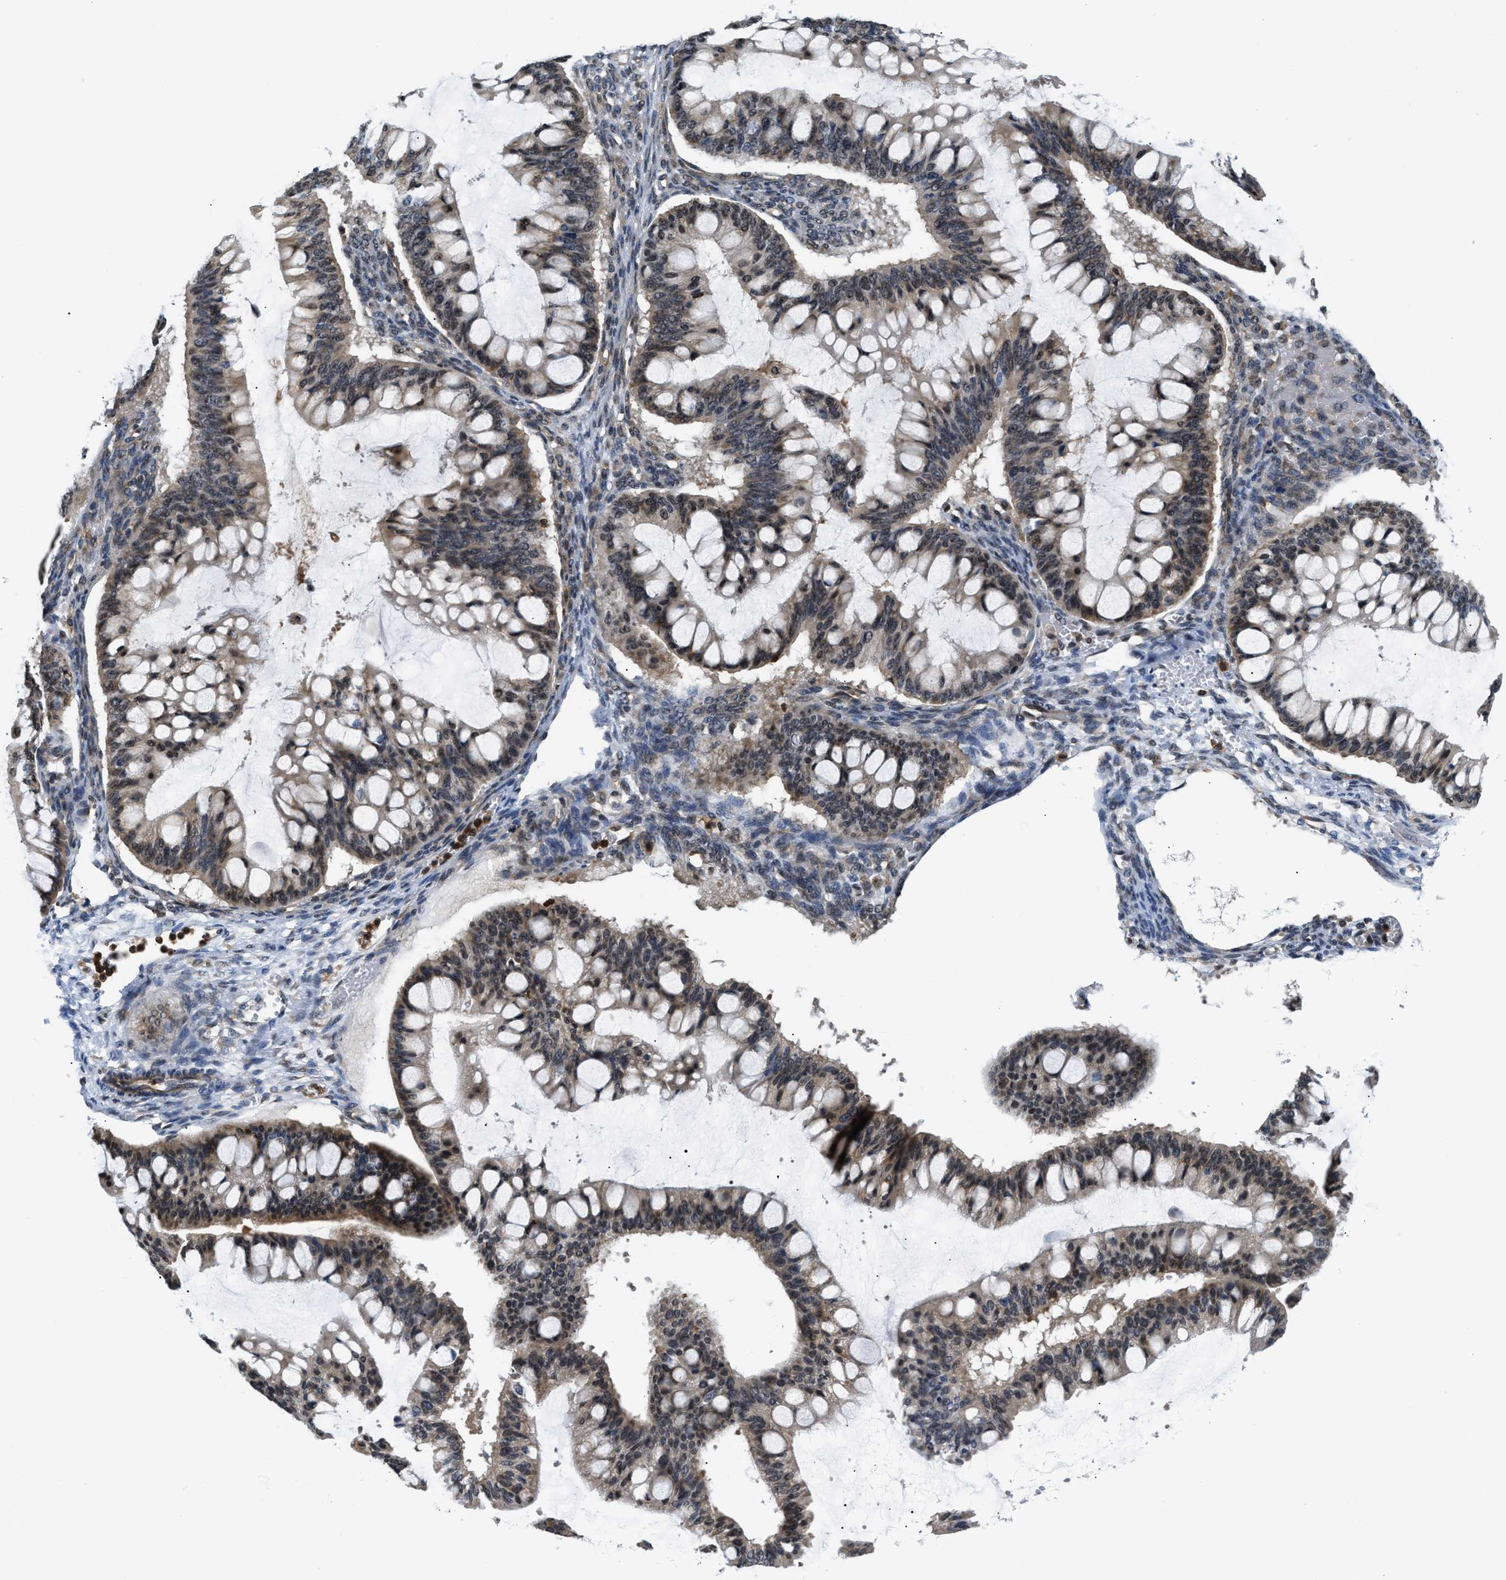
{"staining": {"intensity": "weak", "quantity": ">75%", "location": "cytoplasmic/membranous,nuclear"}, "tissue": "ovarian cancer", "cell_type": "Tumor cells", "image_type": "cancer", "snomed": [{"axis": "morphology", "description": "Cystadenocarcinoma, mucinous, NOS"}, {"axis": "topography", "description": "Ovary"}], "caption": "Human mucinous cystadenocarcinoma (ovarian) stained for a protein (brown) shows weak cytoplasmic/membranous and nuclear positive expression in approximately >75% of tumor cells.", "gene": "STK10", "patient": {"sex": "female", "age": 73}}